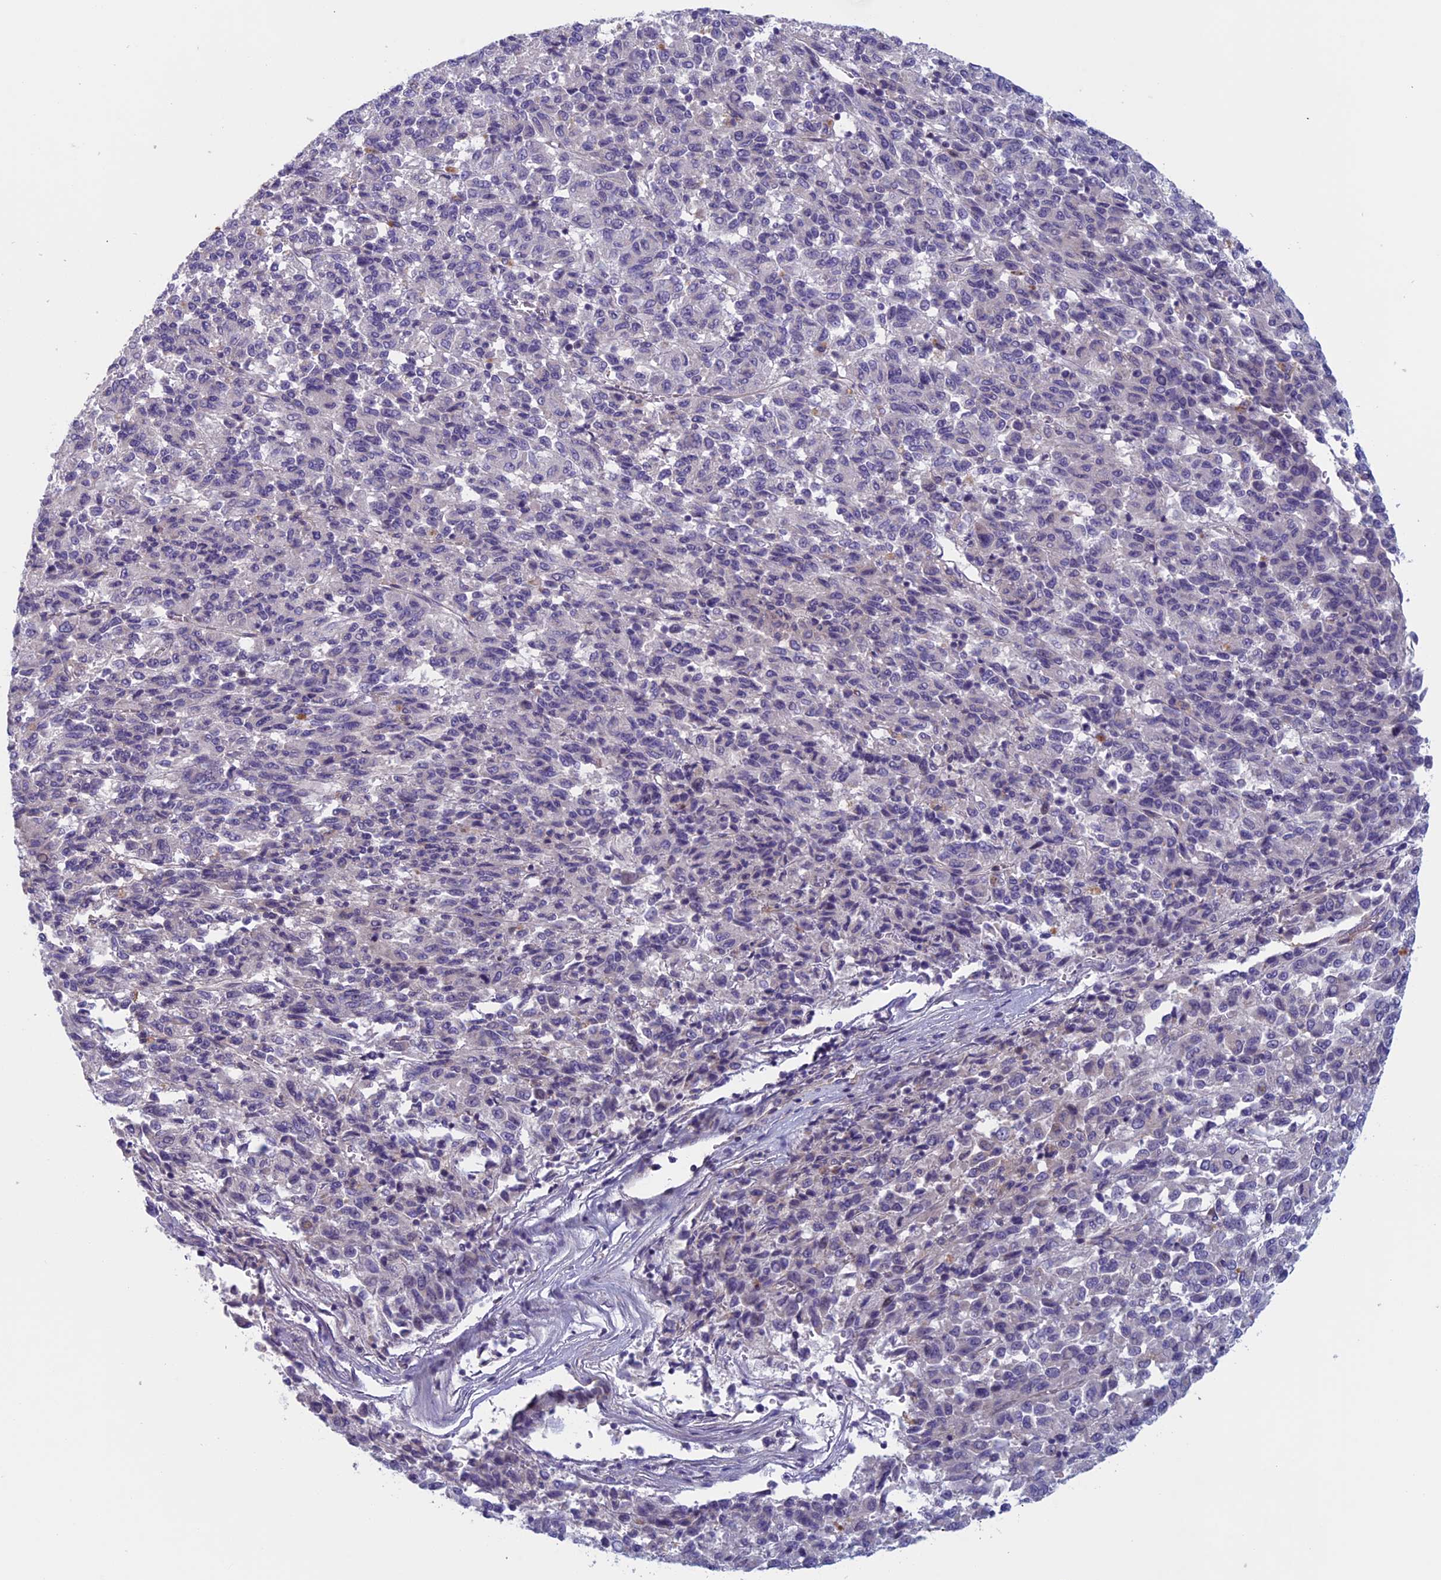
{"staining": {"intensity": "negative", "quantity": "none", "location": "none"}, "tissue": "melanoma", "cell_type": "Tumor cells", "image_type": "cancer", "snomed": [{"axis": "morphology", "description": "Malignant melanoma, Metastatic site"}, {"axis": "topography", "description": "Lung"}], "caption": "Histopathology image shows no protein staining in tumor cells of malignant melanoma (metastatic site) tissue. The staining is performed using DAB brown chromogen with nuclei counter-stained in using hematoxylin.", "gene": "CNOT6L", "patient": {"sex": "male", "age": 64}}